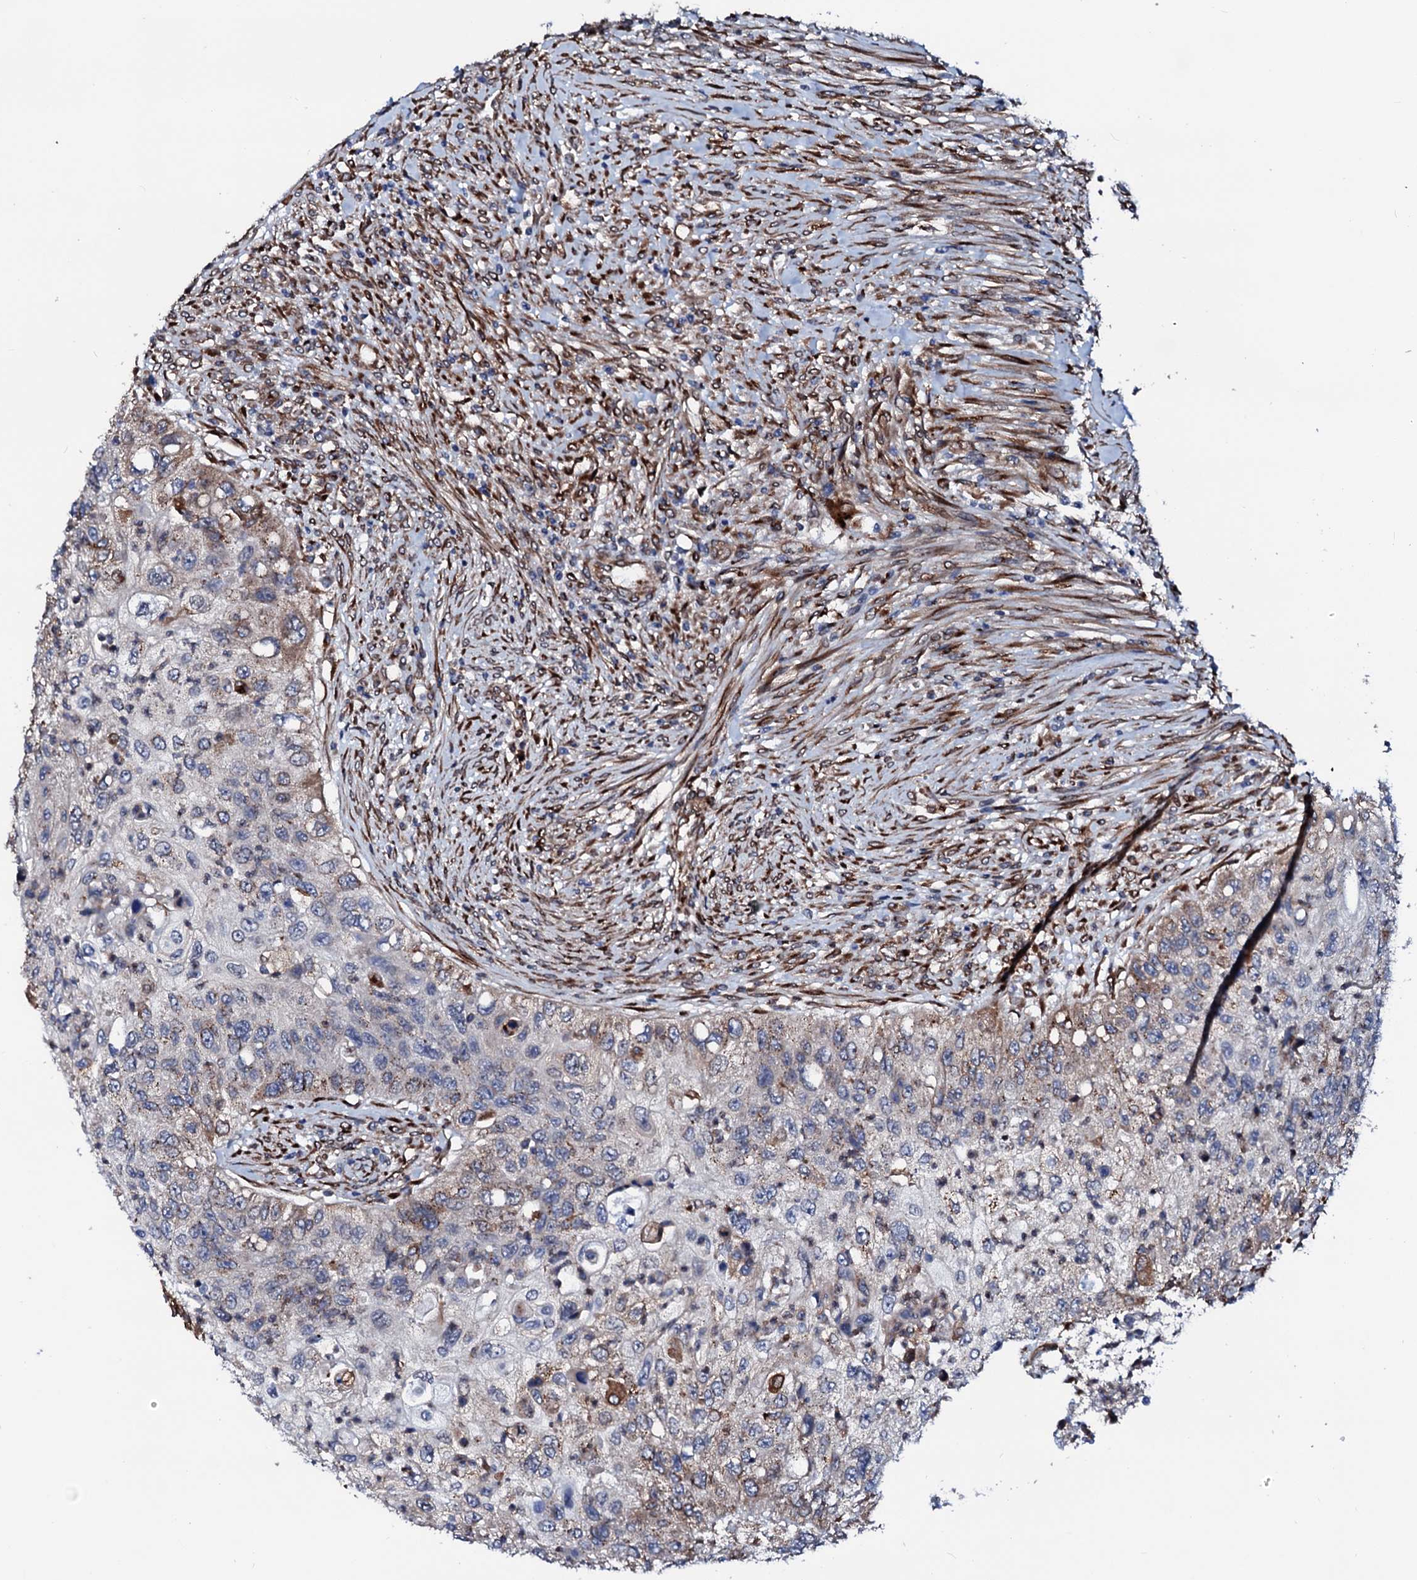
{"staining": {"intensity": "moderate", "quantity": "25%-75%", "location": "cytoplasmic/membranous"}, "tissue": "urothelial cancer", "cell_type": "Tumor cells", "image_type": "cancer", "snomed": [{"axis": "morphology", "description": "Urothelial carcinoma, High grade"}, {"axis": "topography", "description": "Urinary bladder"}], "caption": "DAB immunohistochemical staining of high-grade urothelial carcinoma shows moderate cytoplasmic/membranous protein positivity in approximately 25%-75% of tumor cells.", "gene": "TMCO3", "patient": {"sex": "female", "age": 60}}